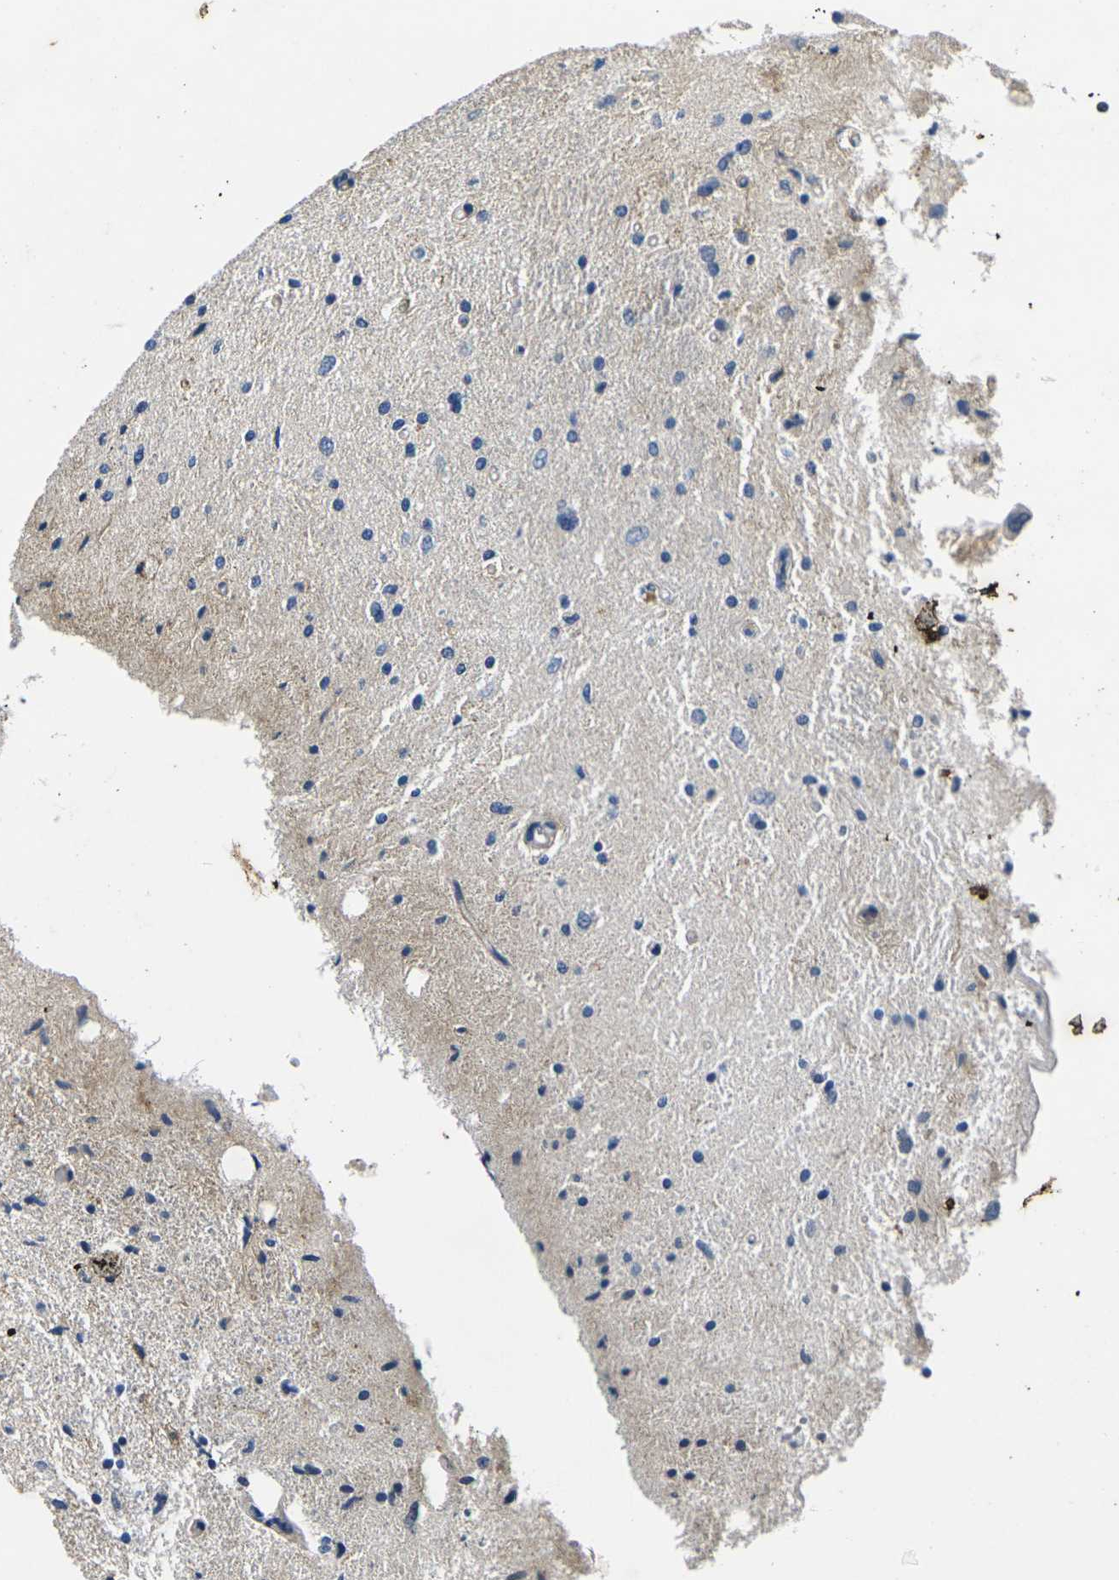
{"staining": {"intensity": "negative", "quantity": "none", "location": "none"}, "tissue": "glioma", "cell_type": "Tumor cells", "image_type": "cancer", "snomed": [{"axis": "morphology", "description": "Glioma, malignant, Low grade"}, {"axis": "topography", "description": "Brain"}], "caption": "The immunohistochemistry image has no significant positivity in tumor cells of low-grade glioma (malignant) tissue.", "gene": "ROBO2", "patient": {"sex": "male", "age": 77}}